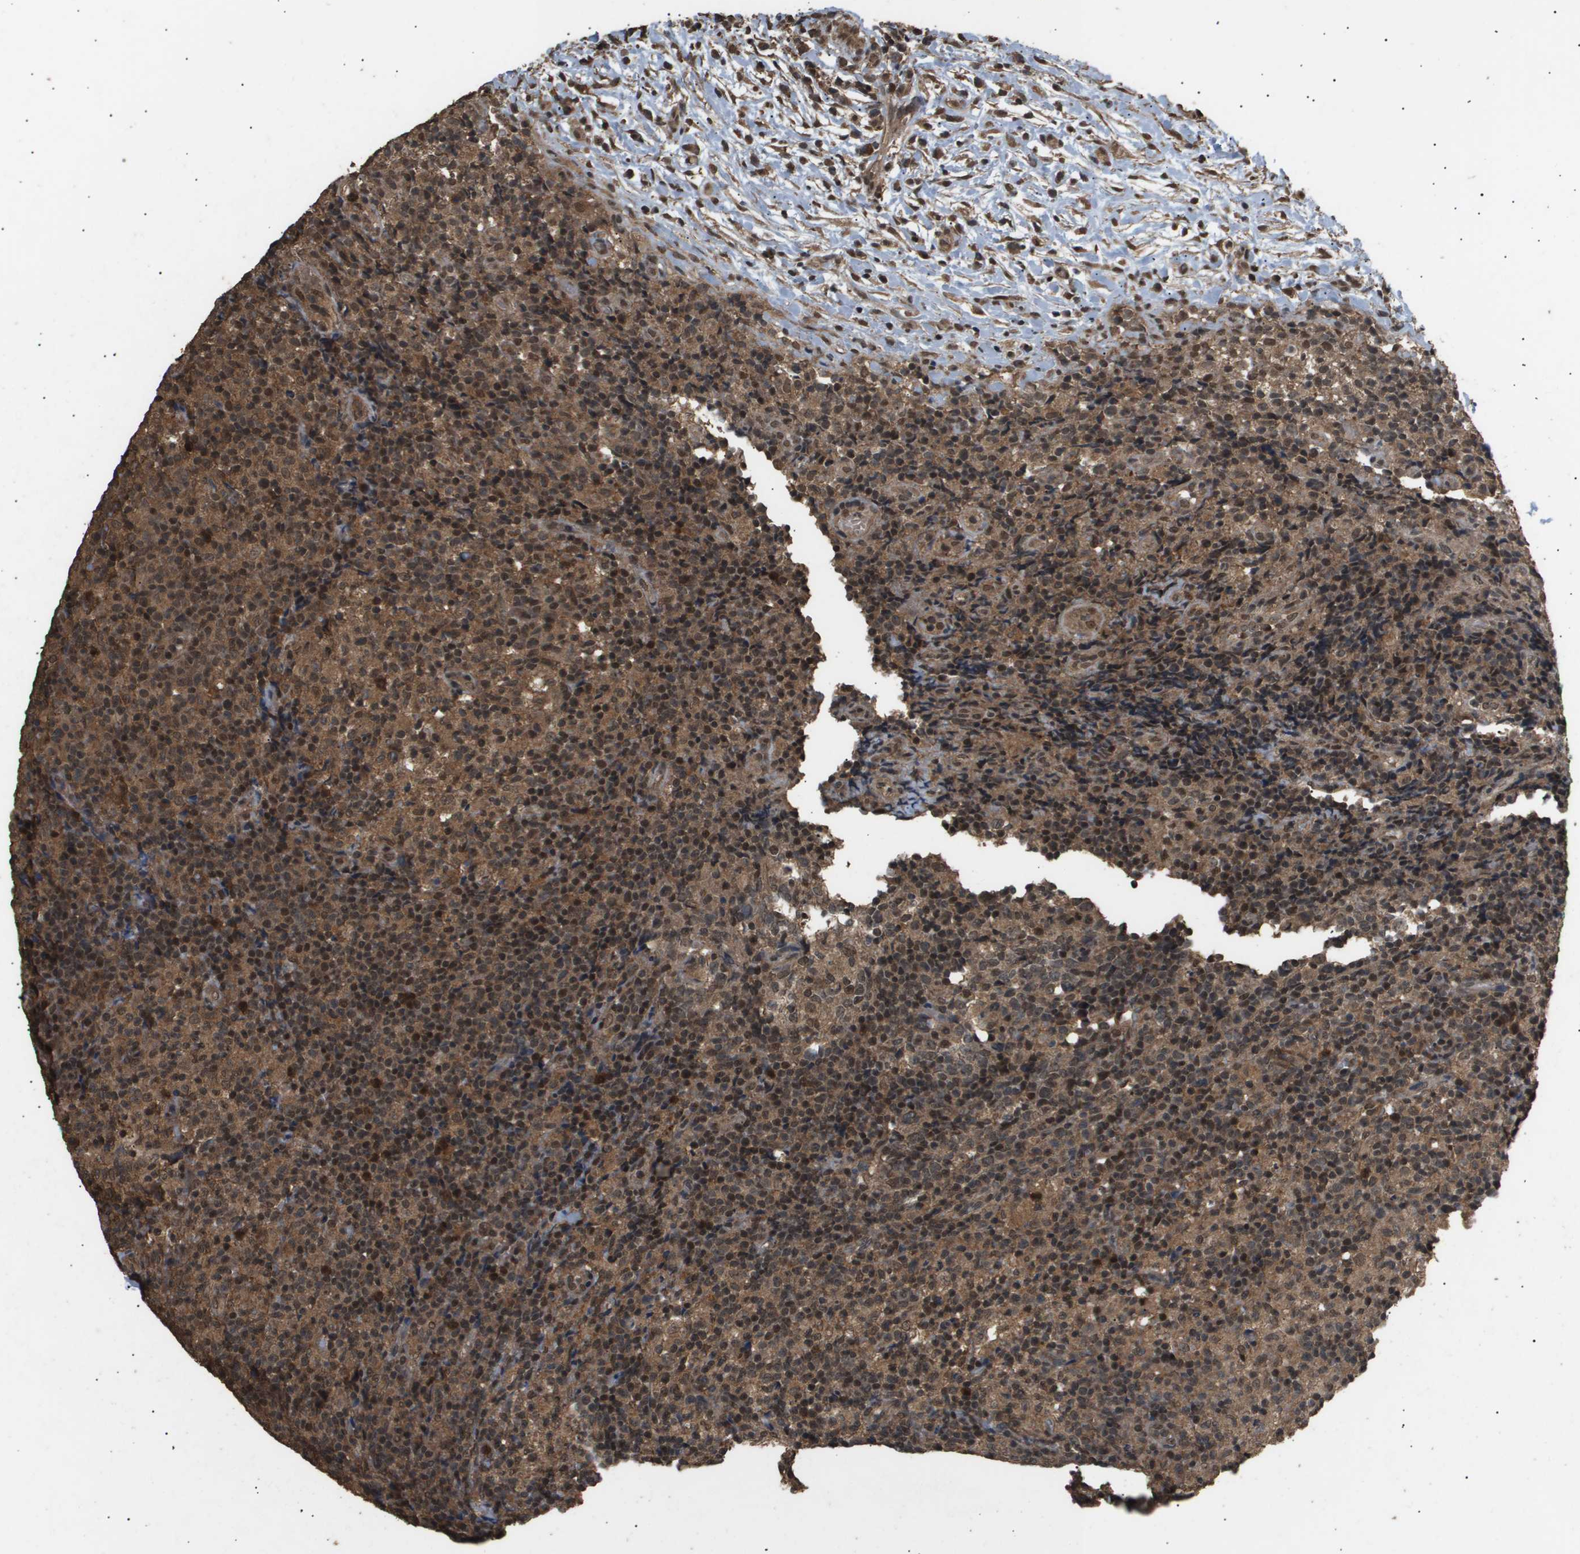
{"staining": {"intensity": "moderate", "quantity": "25%-75%", "location": "nuclear"}, "tissue": "lymph node", "cell_type": "Germinal center cells", "image_type": "normal", "snomed": [{"axis": "morphology", "description": "Normal tissue, NOS"}, {"axis": "morphology", "description": "Inflammation, NOS"}, {"axis": "topography", "description": "Lymph node"}], "caption": "A medium amount of moderate nuclear expression is identified in approximately 25%-75% of germinal center cells in normal lymph node. (IHC, brightfield microscopy, high magnification).", "gene": "ING1", "patient": {"sex": "male", "age": 55}}